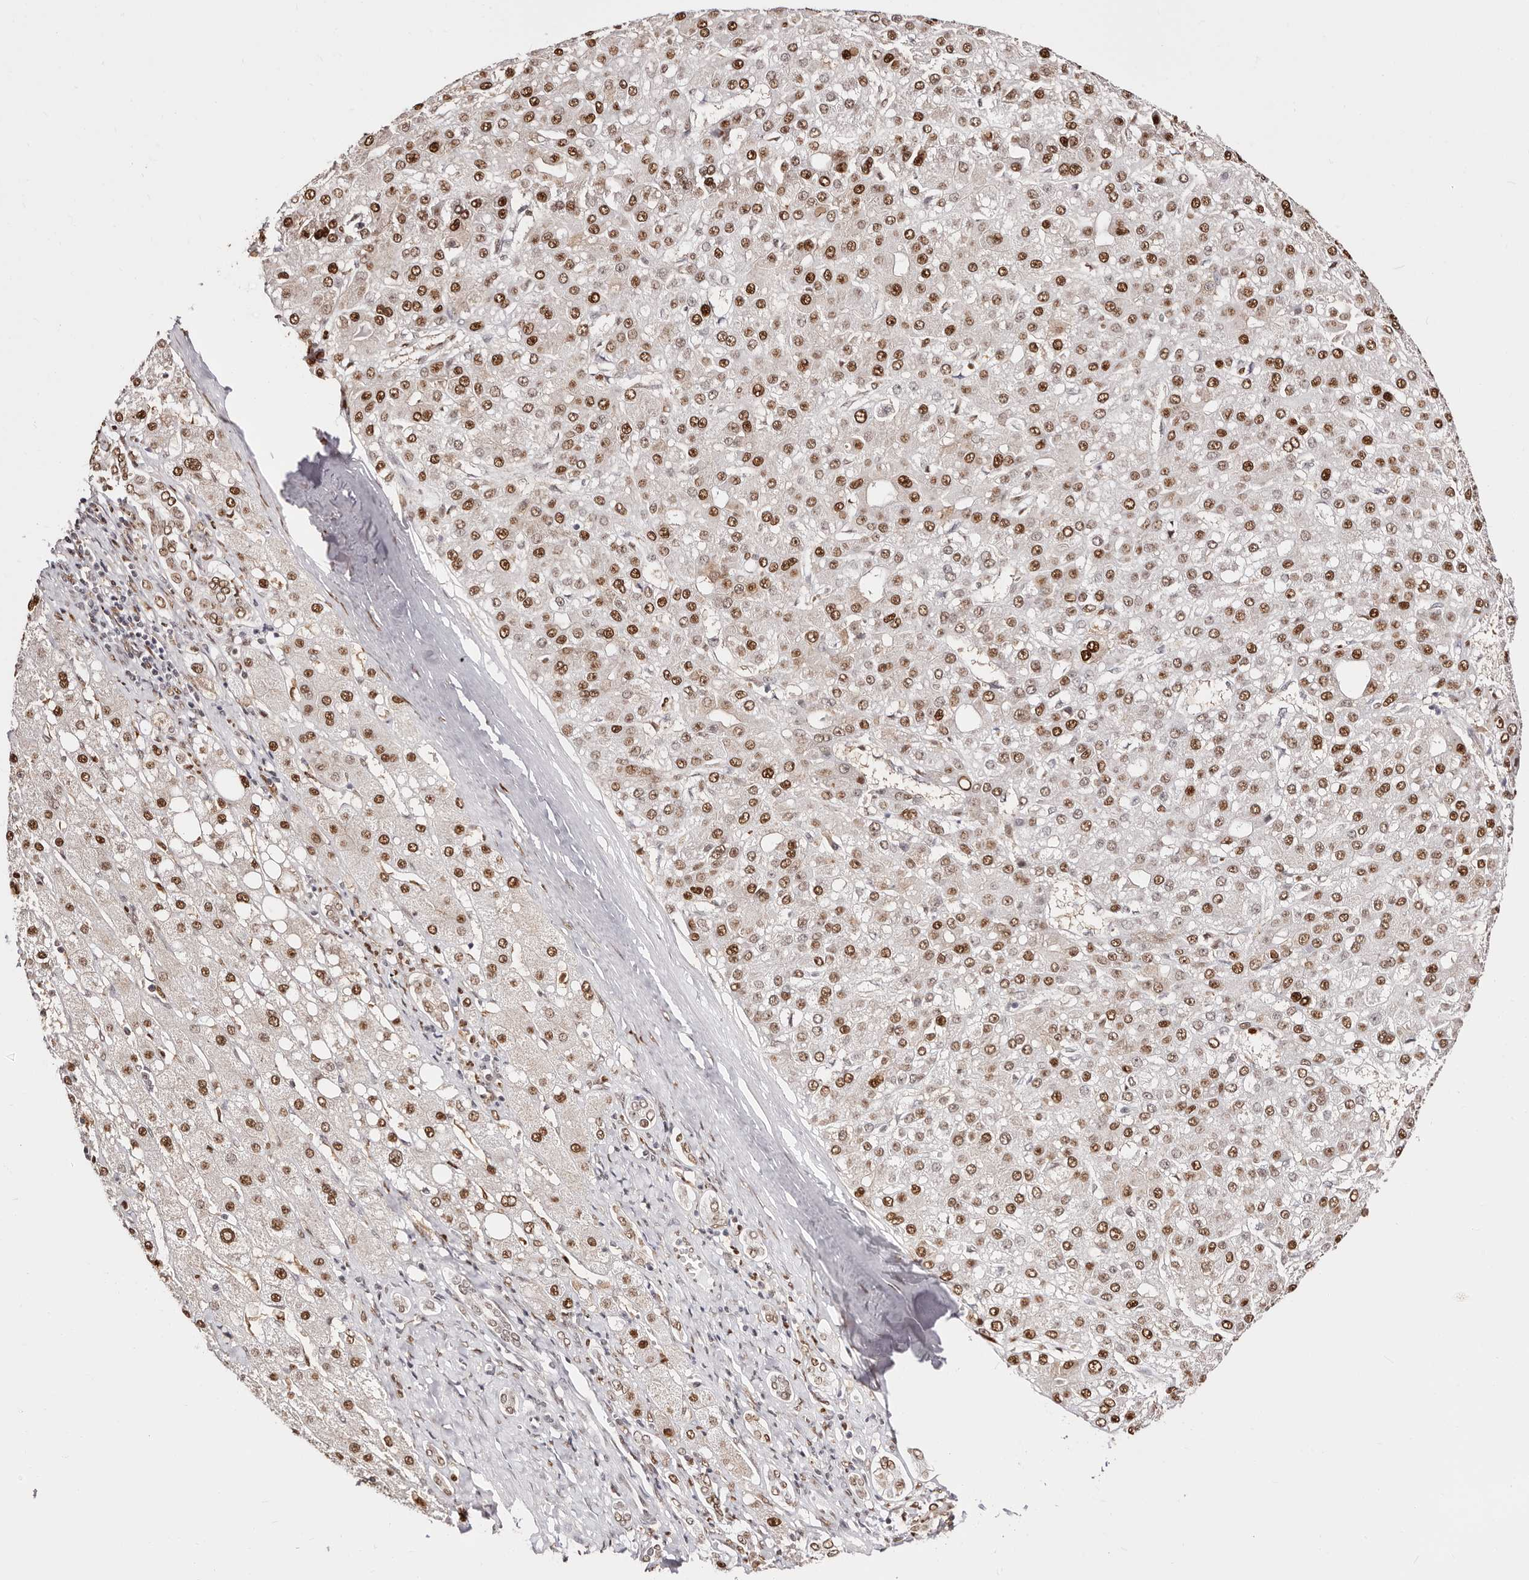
{"staining": {"intensity": "moderate", "quantity": ">75%", "location": "nuclear"}, "tissue": "liver cancer", "cell_type": "Tumor cells", "image_type": "cancer", "snomed": [{"axis": "morphology", "description": "Carcinoma, Hepatocellular, NOS"}, {"axis": "topography", "description": "Liver"}], "caption": "DAB (3,3'-diaminobenzidine) immunohistochemical staining of human liver cancer (hepatocellular carcinoma) displays moderate nuclear protein positivity in about >75% of tumor cells.", "gene": "TKT", "patient": {"sex": "male", "age": 67}}